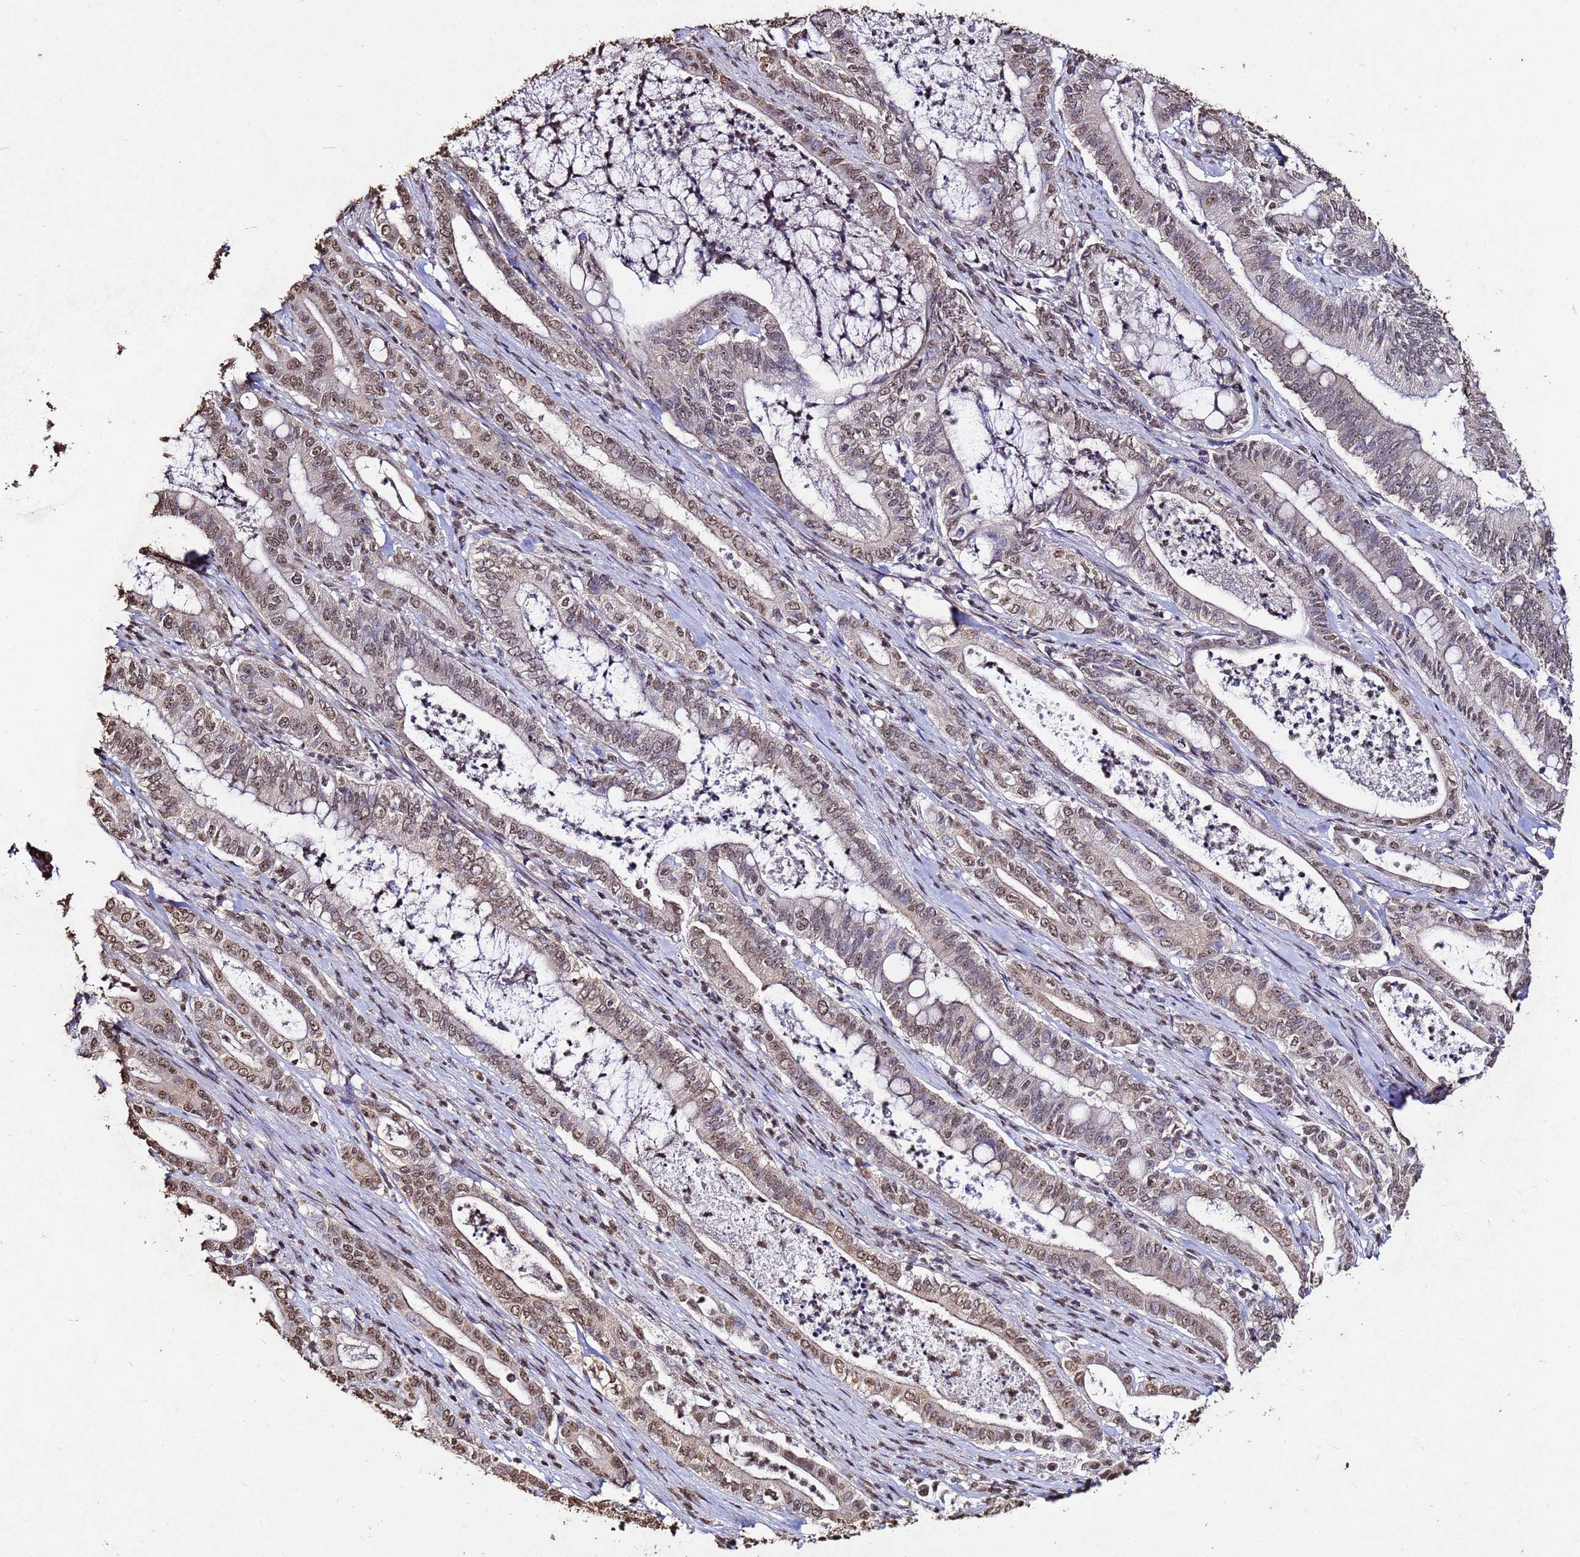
{"staining": {"intensity": "moderate", "quantity": ">75%", "location": "nuclear"}, "tissue": "pancreatic cancer", "cell_type": "Tumor cells", "image_type": "cancer", "snomed": [{"axis": "morphology", "description": "Adenocarcinoma, NOS"}, {"axis": "topography", "description": "Pancreas"}], "caption": "Protein staining displays moderate nuclear positivity in about >75% of tumor cells in pancreatic cancer (adenocarcinoma).", "gene": "MYOCD", "patient": {"sex": "male", "age": 71}}